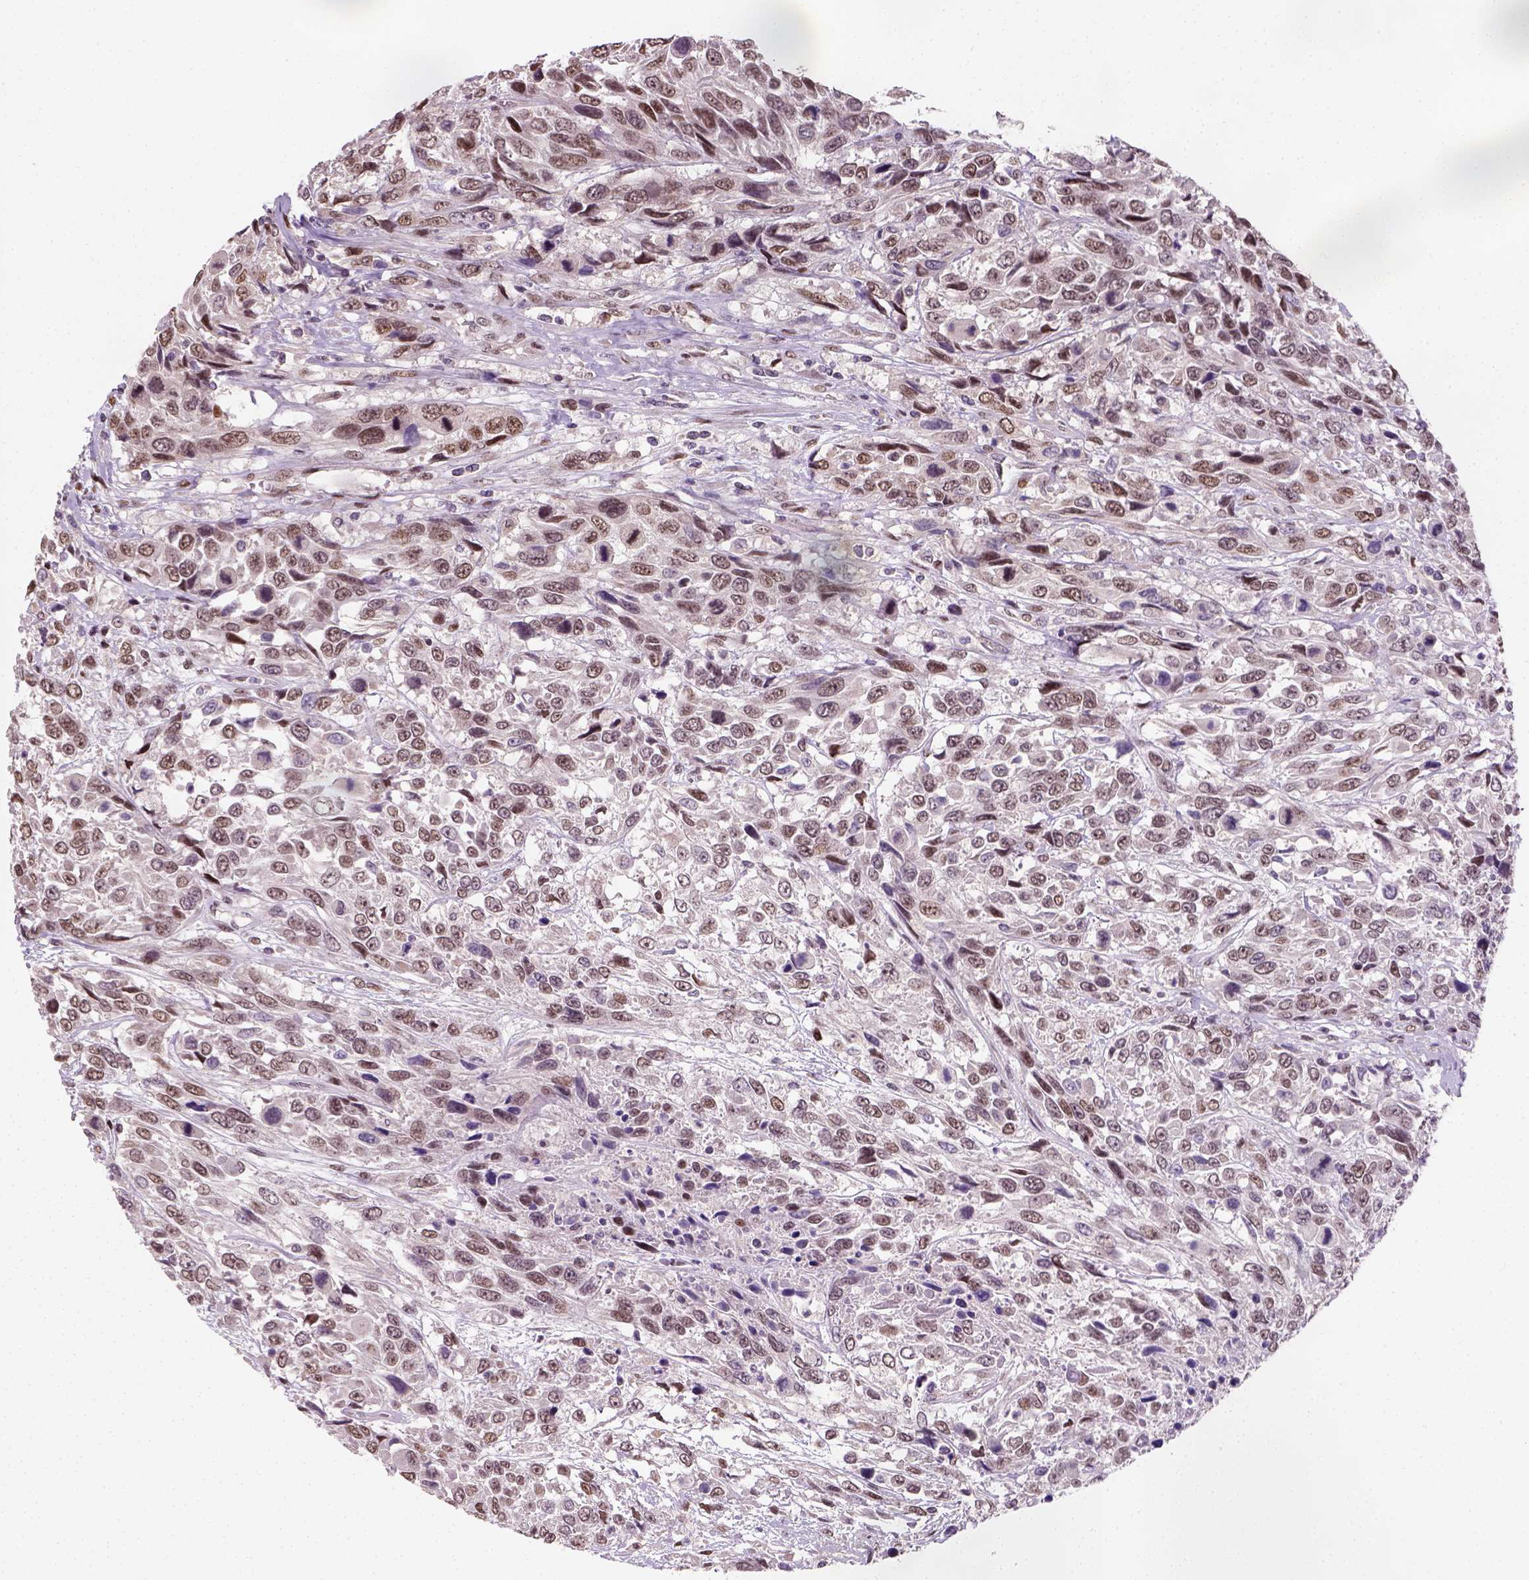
{"staining": {"intensity": "moderate", "quantity": "<25%", "location": "nuclear"}, "tissue": "urothelial cancer", "cell_type": "Tumor cells", "image_type": "cancer", "snomed": [{"axis": "morphology", "description": "Urothelial carcinoma, High grade"}, {"axis": "topography", "description": "Urinary bladder"}], "caption": "Urothelial carcinoma (high-grade) tissue displays moderate nuclear staining in about <25% of tumor cells, visualized by immunohistochemistry.", "gene": "C1orf112", "patient": {"sex": "female", "age": 70}}